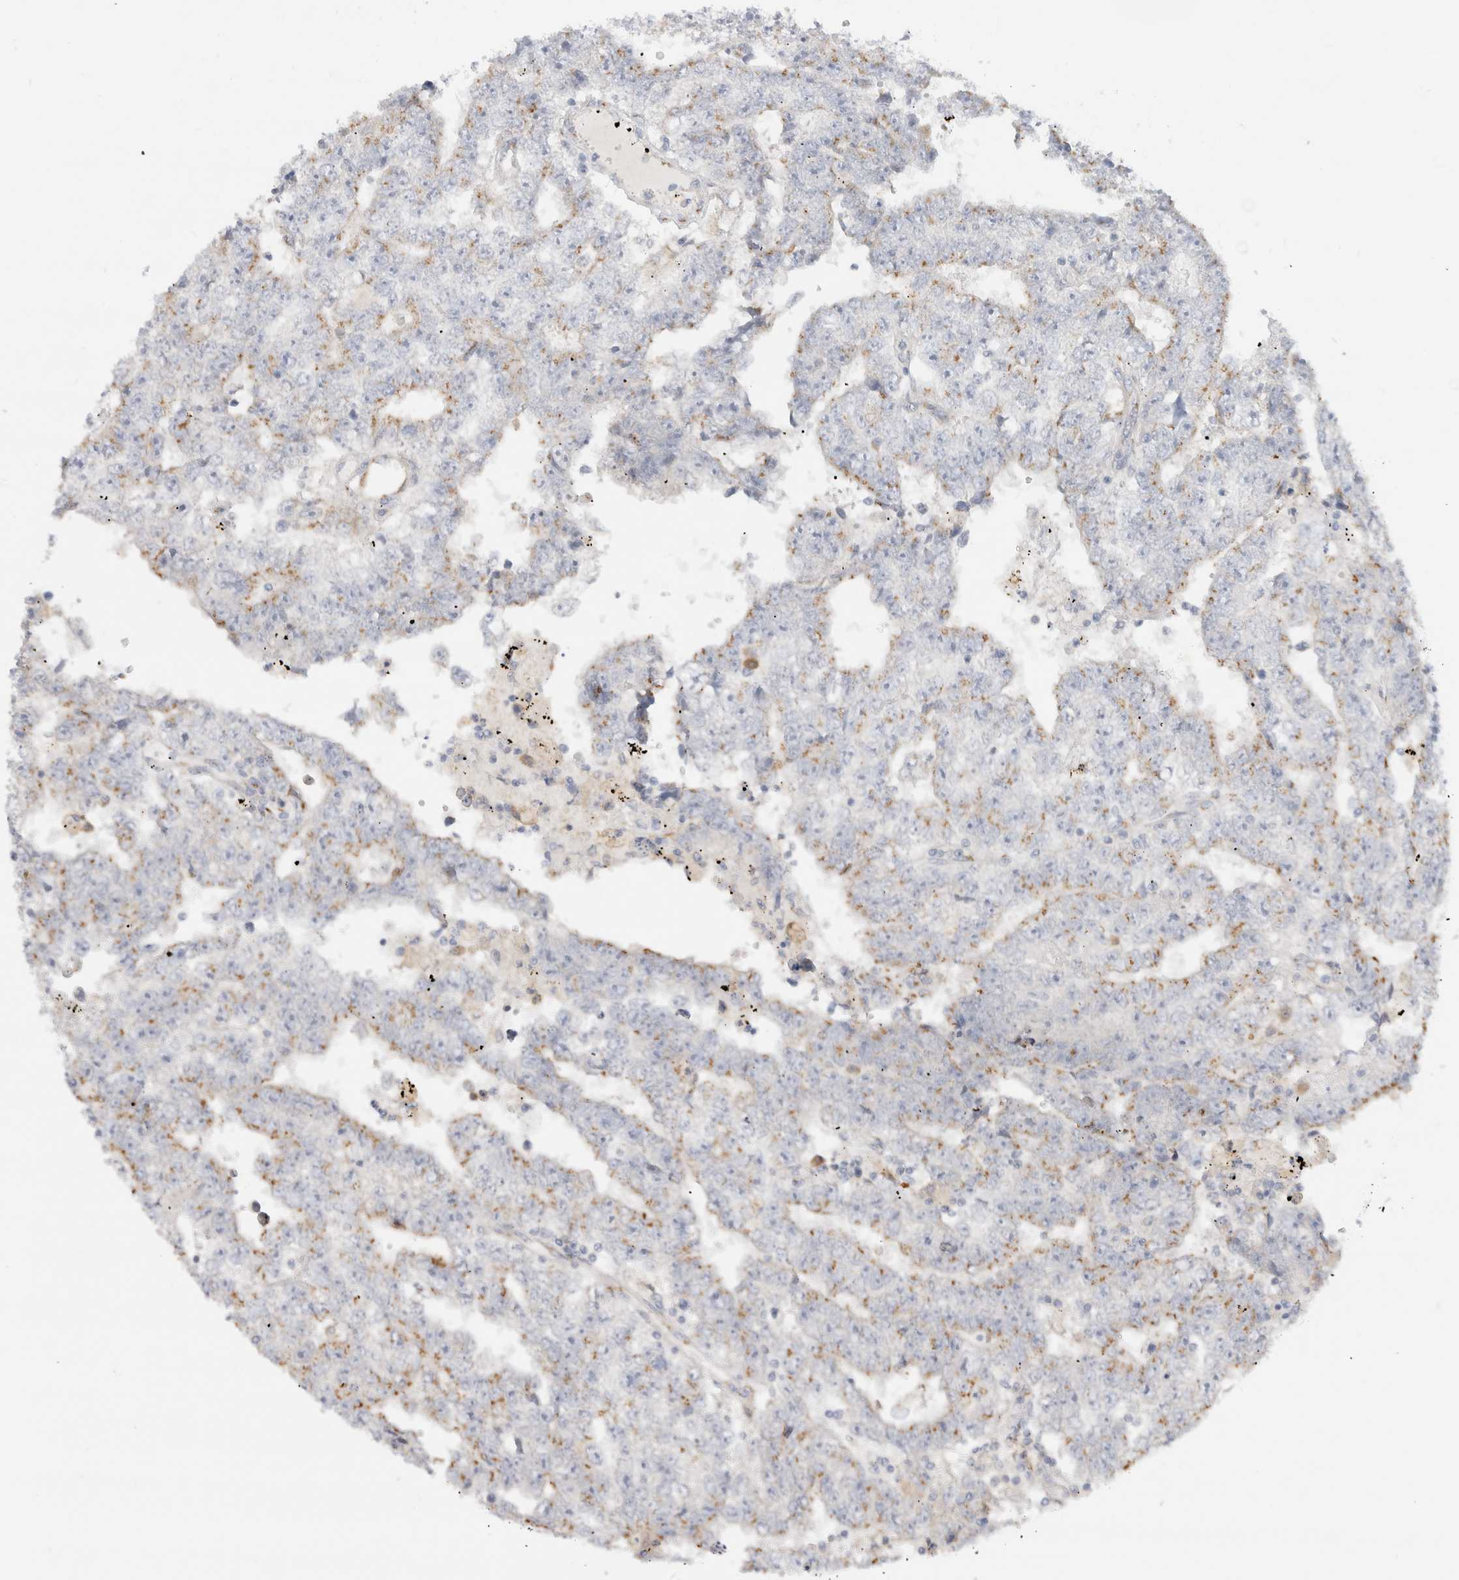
{"staining": {"intensity": "negative", "quantity": "none", "location": "none"}, "tissue": "testis cancer", "cell_type": "Tumor cells", "image_type": "cancer", "snomed": [{"axis": "morphology", "description": "Carcinoma, Embryonal, NOS"}, {"axis": "topography", "description": "Testis"}], "caption": "A high-resolution histopathology image shows immunohistochemistry (IHC) staining of testis cancer, which displays no significant staining in tumor cells.", "gene": "EFCAB13", "patient": {"sex": "male", "age": 25}}